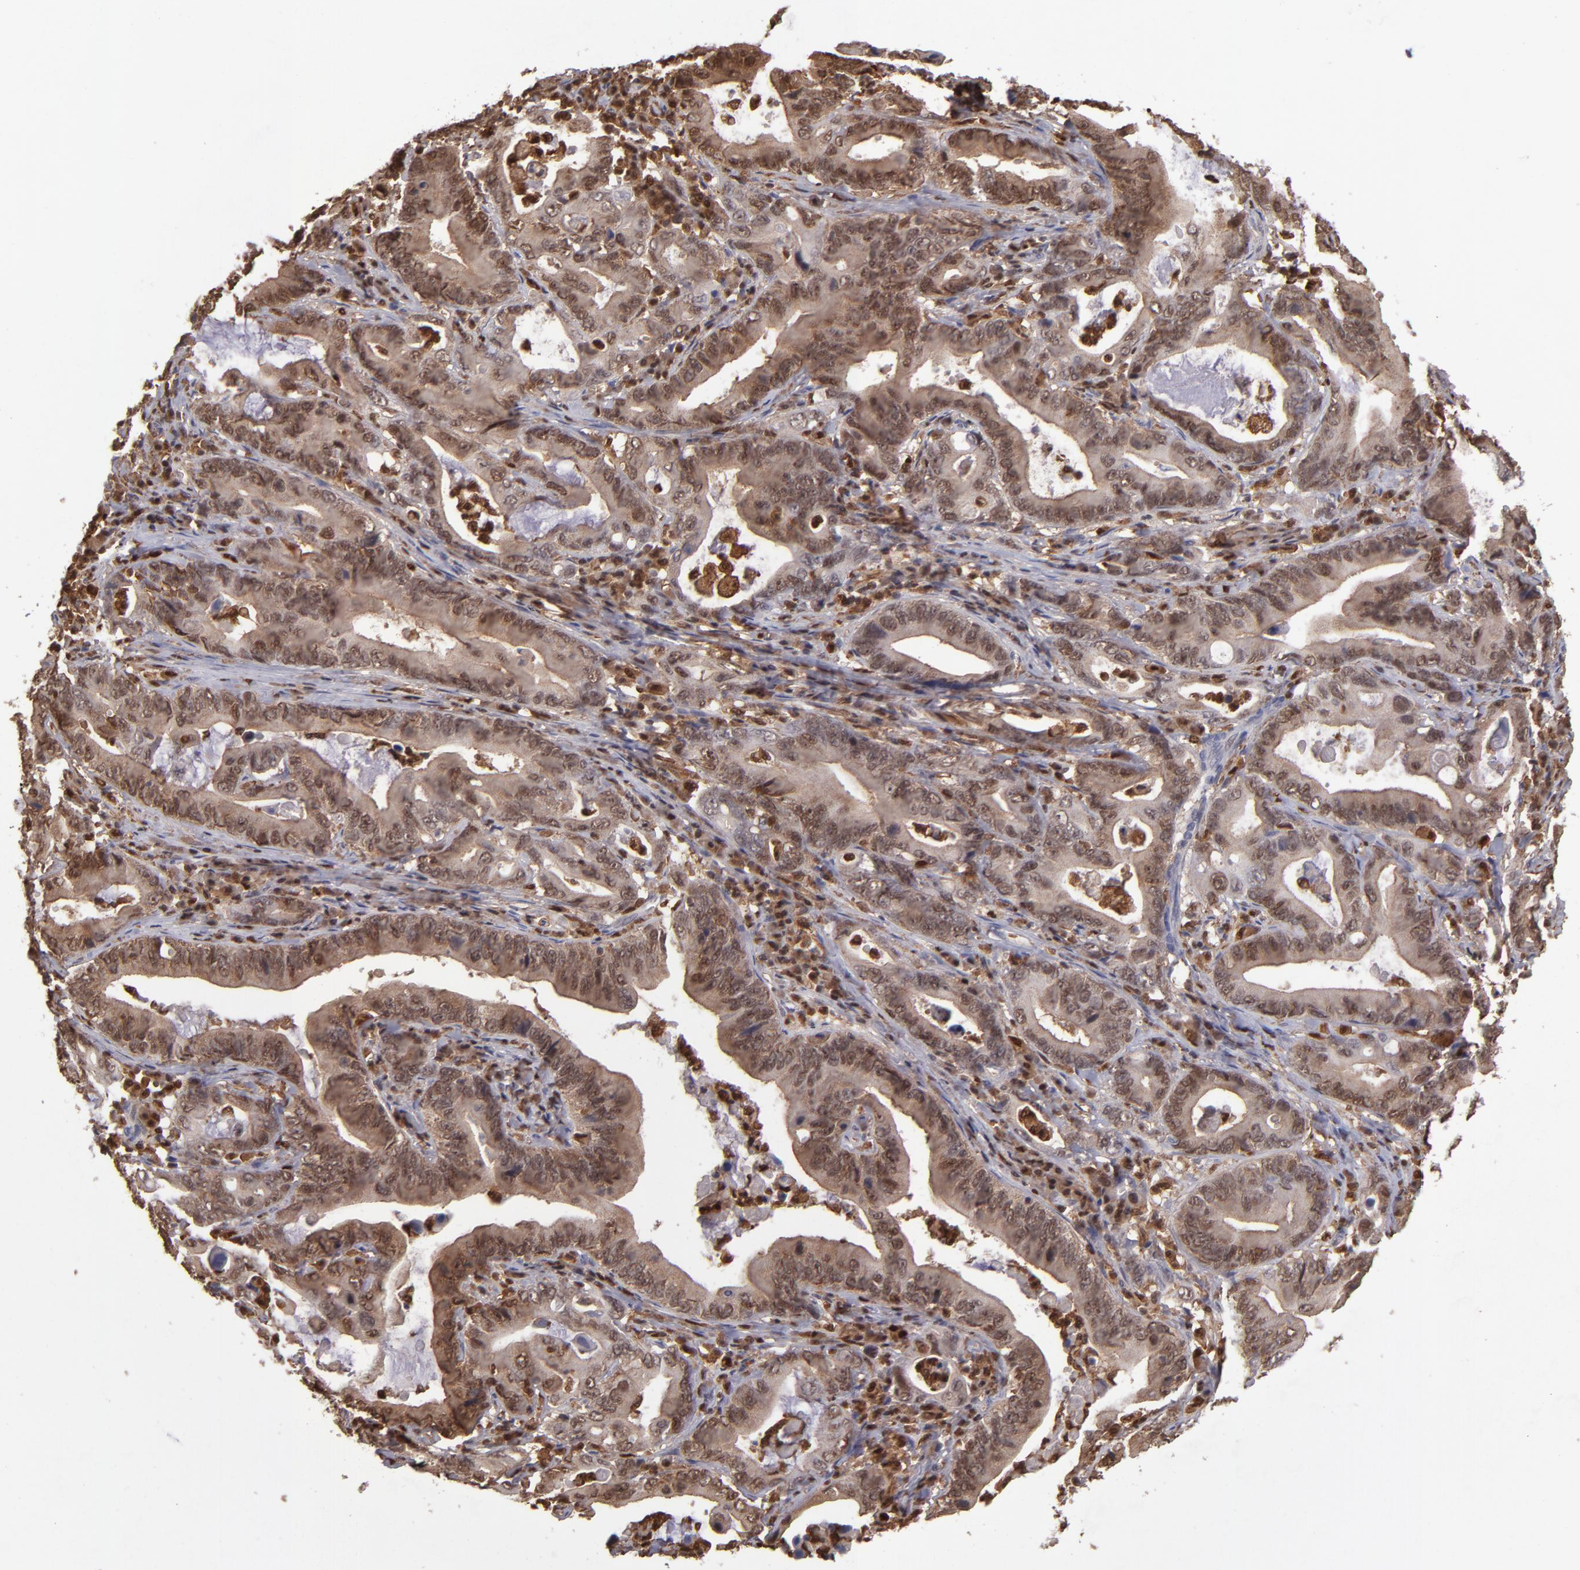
{"staining": {"intensity": "moderate", "quantity": ">75%", "location": "cytoplasmic/membranous,nuclear"}, "tissue": "stomach cancer", "cell_type": "Tumor cells", "image_type": "cancer", "snomed": [{"axis": "morphology", "description": "Adenocarcinoma, NOS"}, {"axis": "topography", "description": "Stomach, upper"}], "caption": "An IHC micrograph of neoplastic tissue is shown. Protein staining in brown highlights moderate cytoplasmic/membranous and nuclear positivity in stomach cancer (adenocarcinoma) within tumor cells.", "gene": "GRB2", "patient": {"sex": "male", "age": 63}}